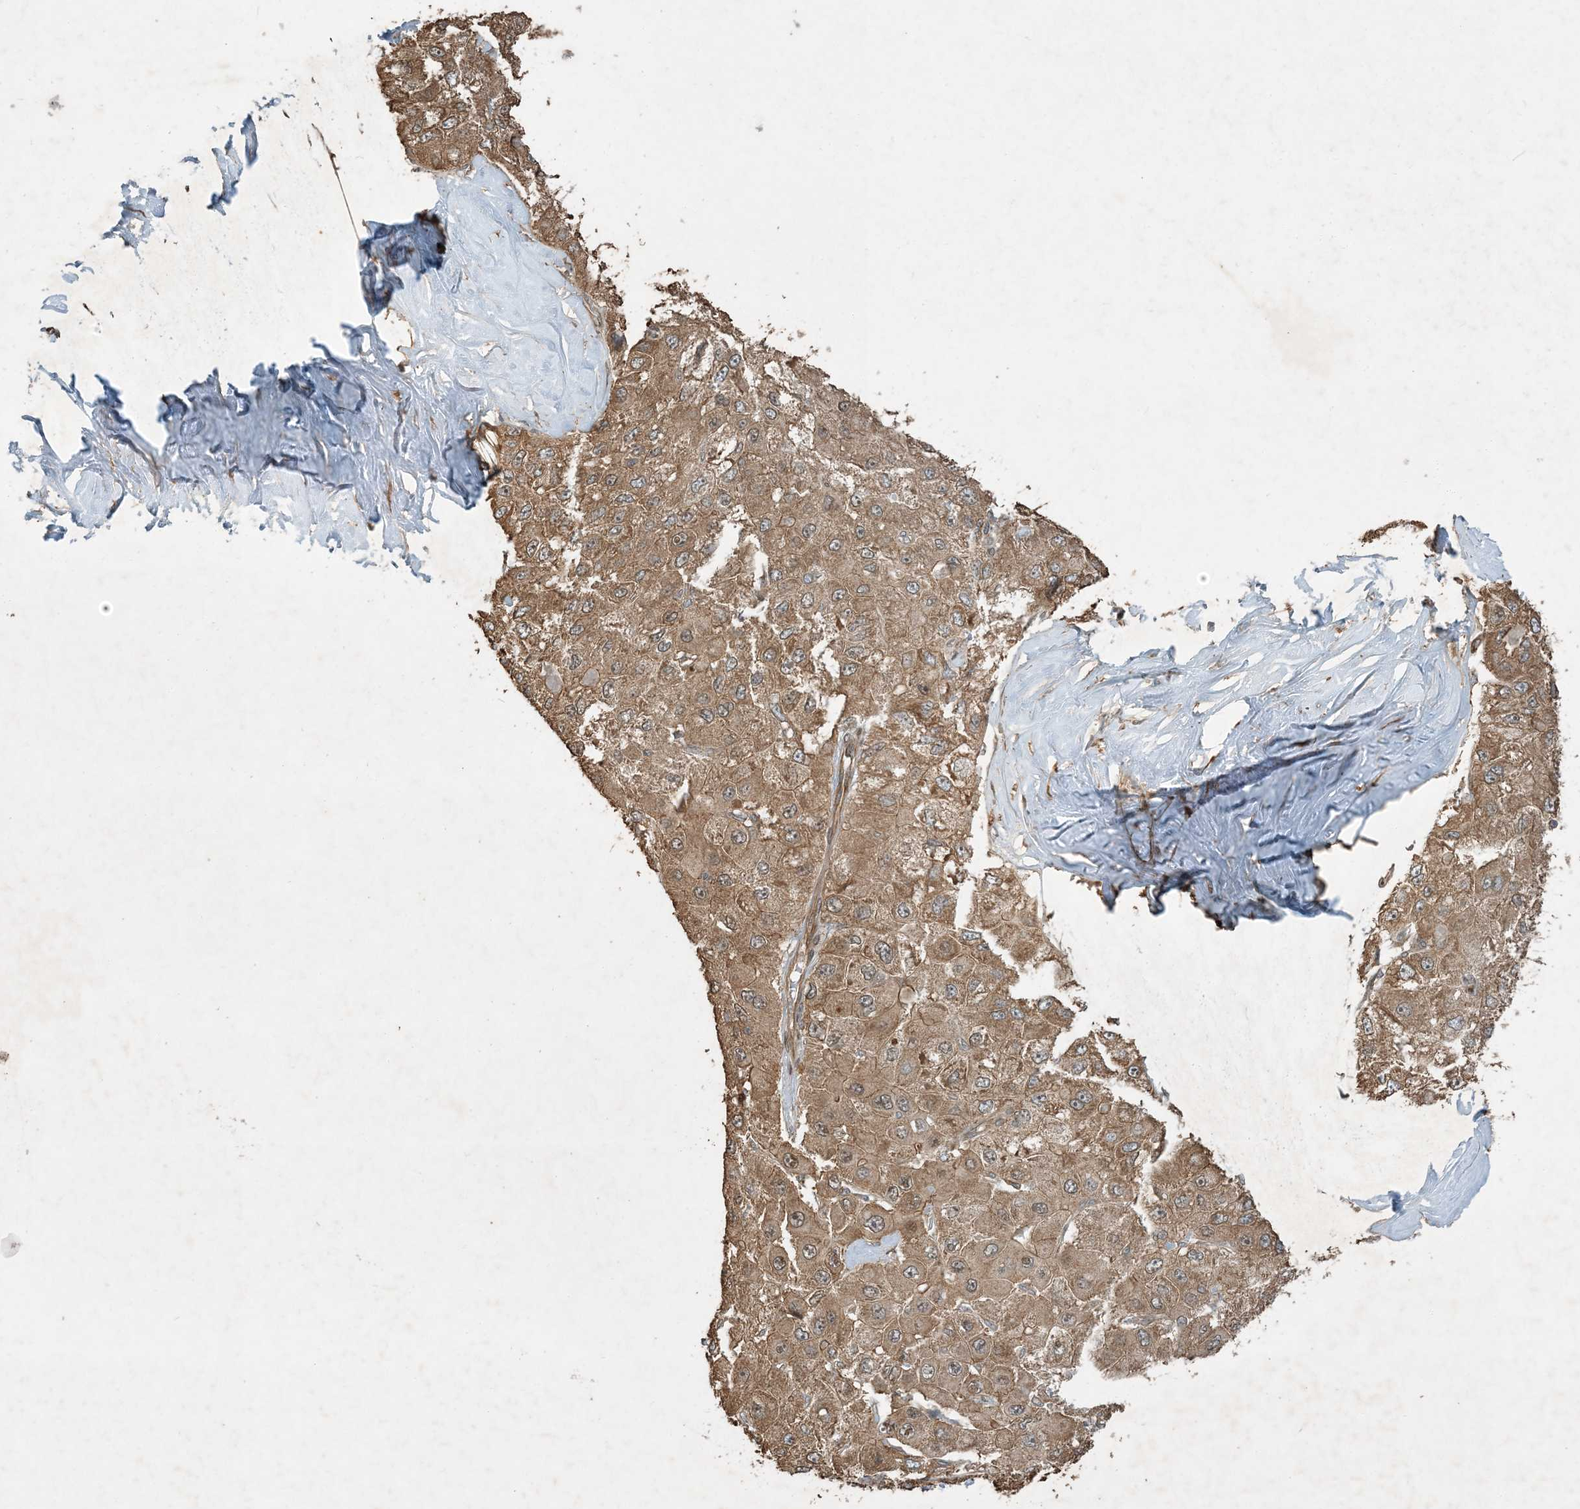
{"staining": {"intensity": "moderate", "quantity": ">75%", "location": "cytoplasmic/membranous"}, "tissue": "liver cancer", "cell_type": "Tumor cells", "image_type": "cancer", "snomed": [{"axis": "morphology", "description": "Carcinoma, Hepatocellular, NOS"}, {"axis": "topography", "description": "Liver"}], "caption": "The histopathology image reveals a brown stain indicating the presence of a protein in the cytoplasmic/membranous of tumor cells in liver cancer. Immunohistochemistry stains the protein in brown and the nuclei are stained blue.", "gene": "COMMD8", "patient": {"sex": "male", "age": 80}}